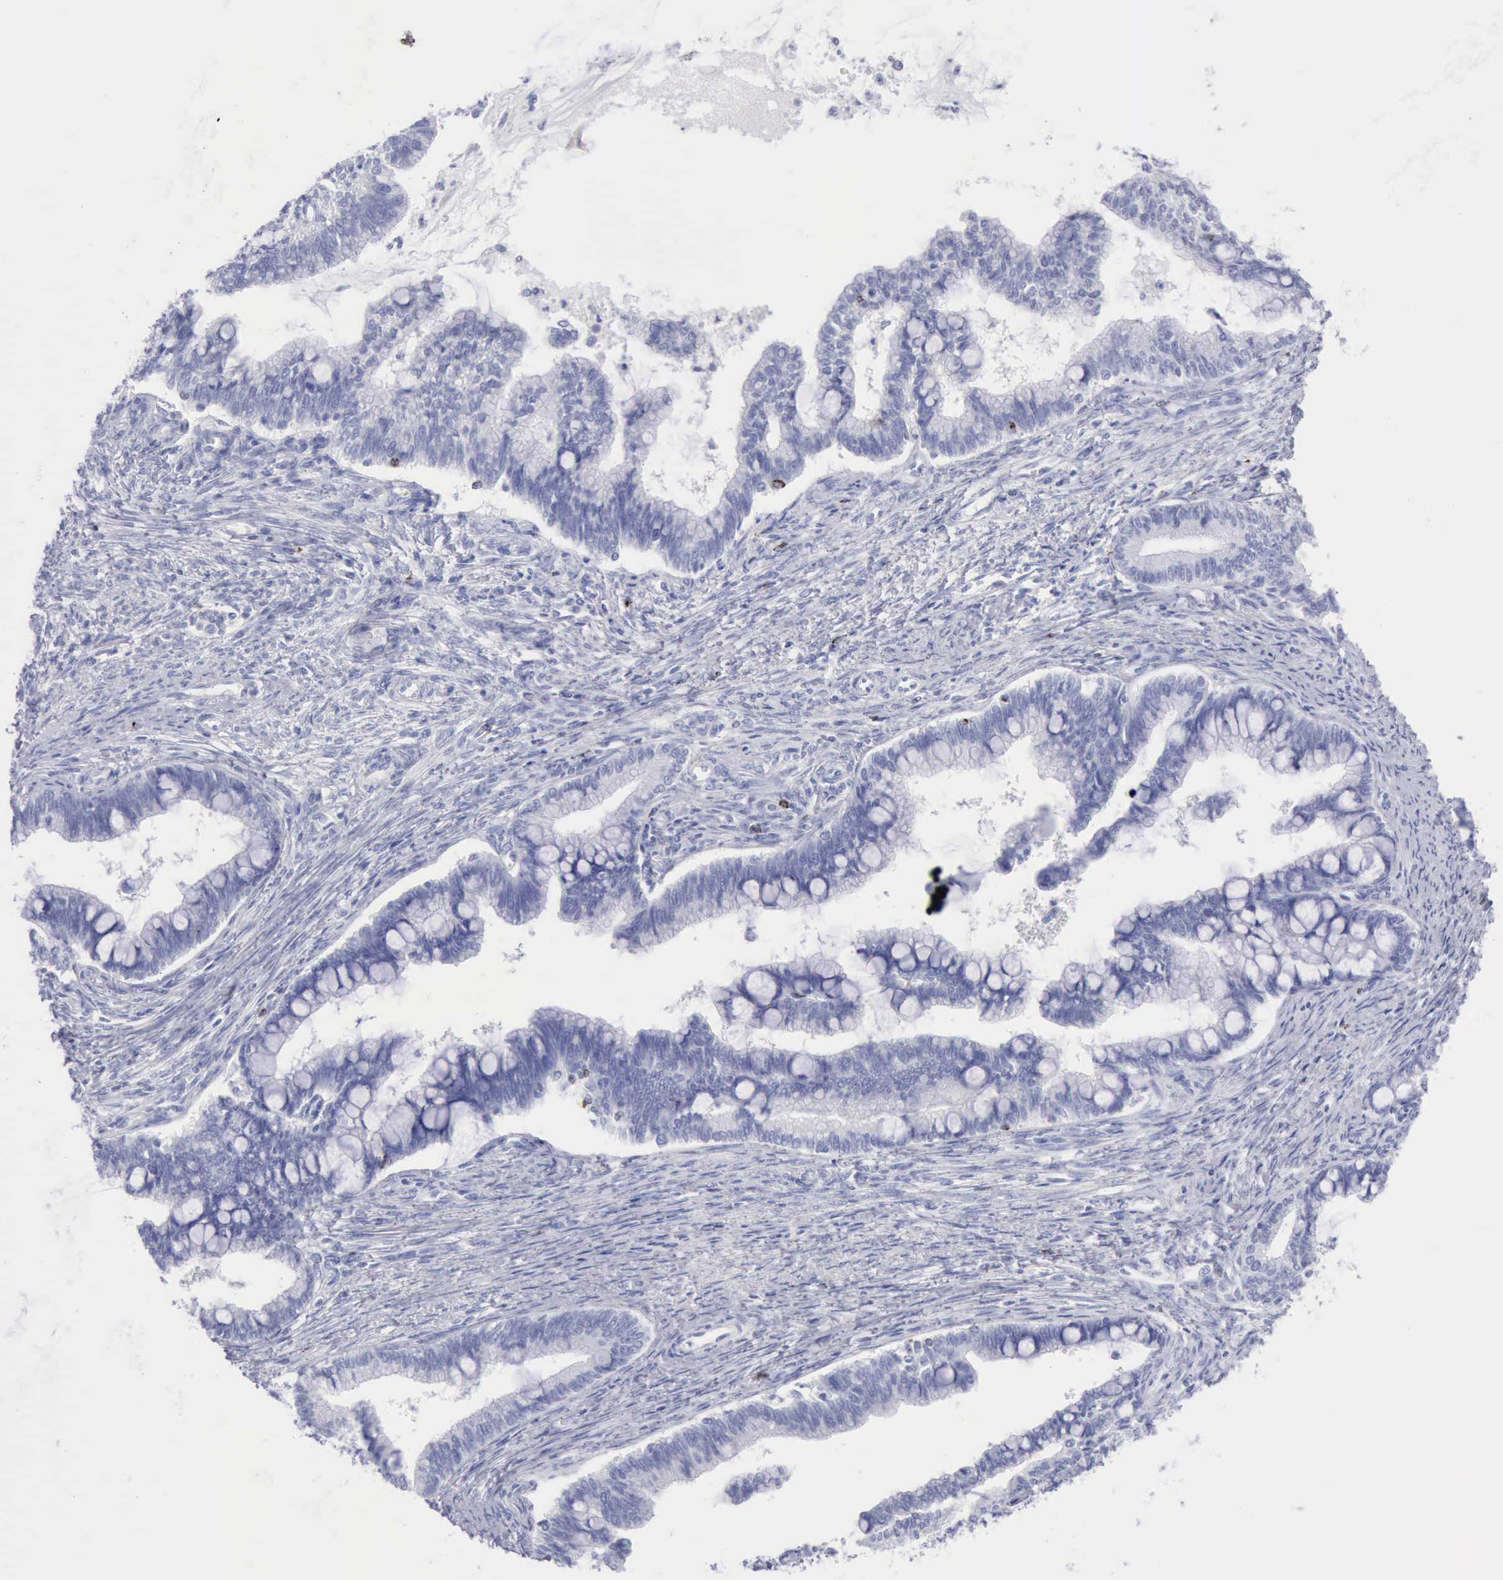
{"staining": {"intensity": "negative", "quantity": "none", "location": "none"}, "tissue": "cervical cancer", "cell_type": "Tumor cells", "image_type": "cancer", "snomed": [{"axis": "morphology", "description": "Adenocarcinoma, NOS"}, {"axis": "topography", "description": "Cervix"}], "caption": "Immunohistochemical staining of adenocarcinoma (cervical) shows no significant staining in tumor cells.", "gene": "GZMB", "patient": {"sex": "female", "age": 36}}